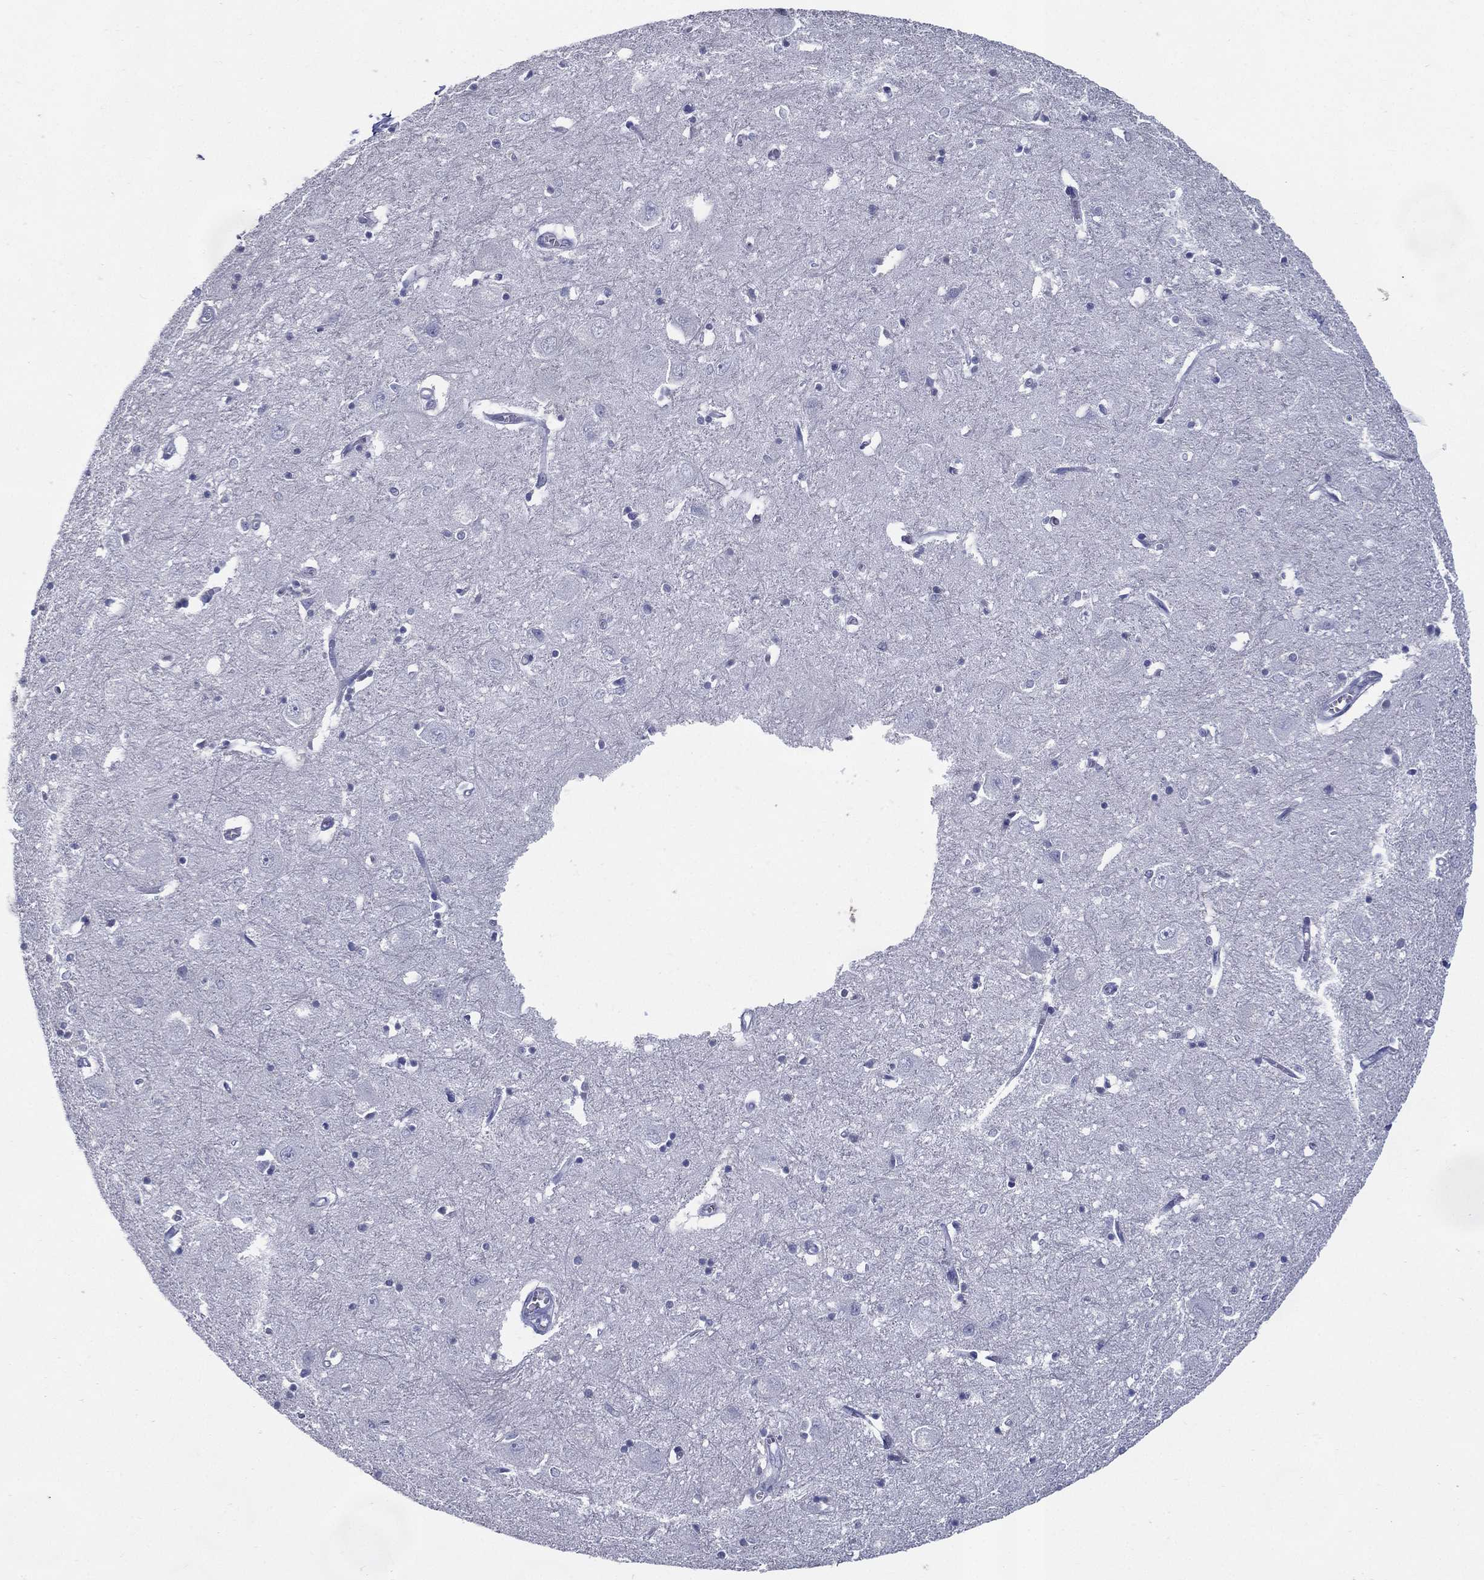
{"staining": {"intensity": "negative", "quantity": "none", "location": "none"}, "tissue": "caudate", "cell_type": "Glial cells", "image_type": "normal", "snomed": [{"axis": "morphology", "description": "Normal tissue, NOS"}, {"axis": "topography", "description": "Lateral ventricle wall"}], "caption": "Protein analysis of normal caudate displays no significant expression in glial cells. (DAB (3,3'-diaminobenzidine) immunohistochemistry (IHC) with hematoxylin counter stain).", "gene": "KIF2C", "patient": {"sex": "male", "age": 54}}